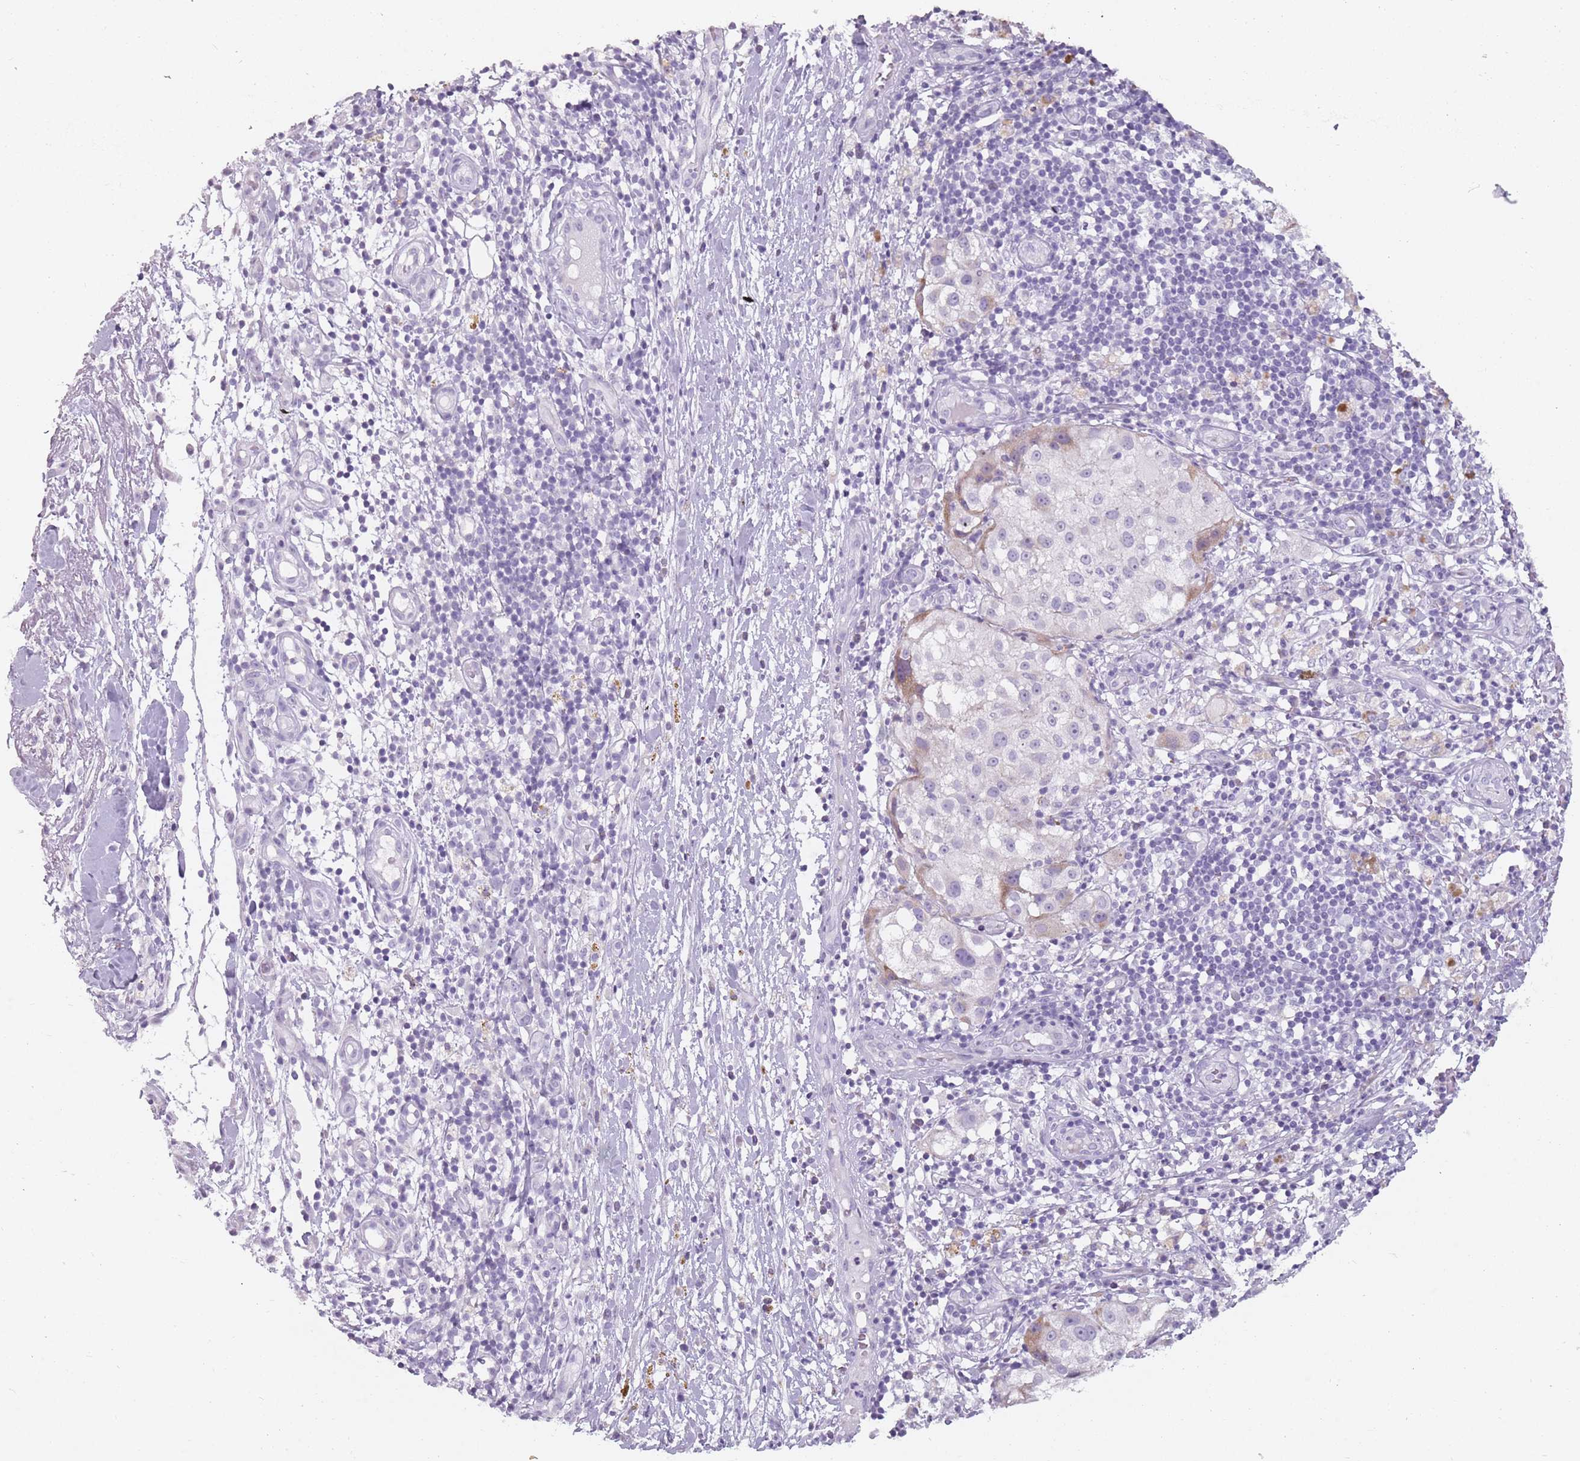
{"staining": {"intensity": "negative", "quantity": "none", "location": "none"}, "tissue": "melanoma", "cell_type": "Tumor cells", "image_type": "cancer", "snomed": [{"axis": "morphology", "description": "Normal morphology"}, {"axis": "morphology", "description": "Malignant melanoma, NOS"}, {"axis": "topography", "description": "Skin"}], "caption": "Image shows no significant protein expression in tumor cells of malignant melanoma.", "gene": "DDX4", "patient": {"sex": "female", "age": 72}}